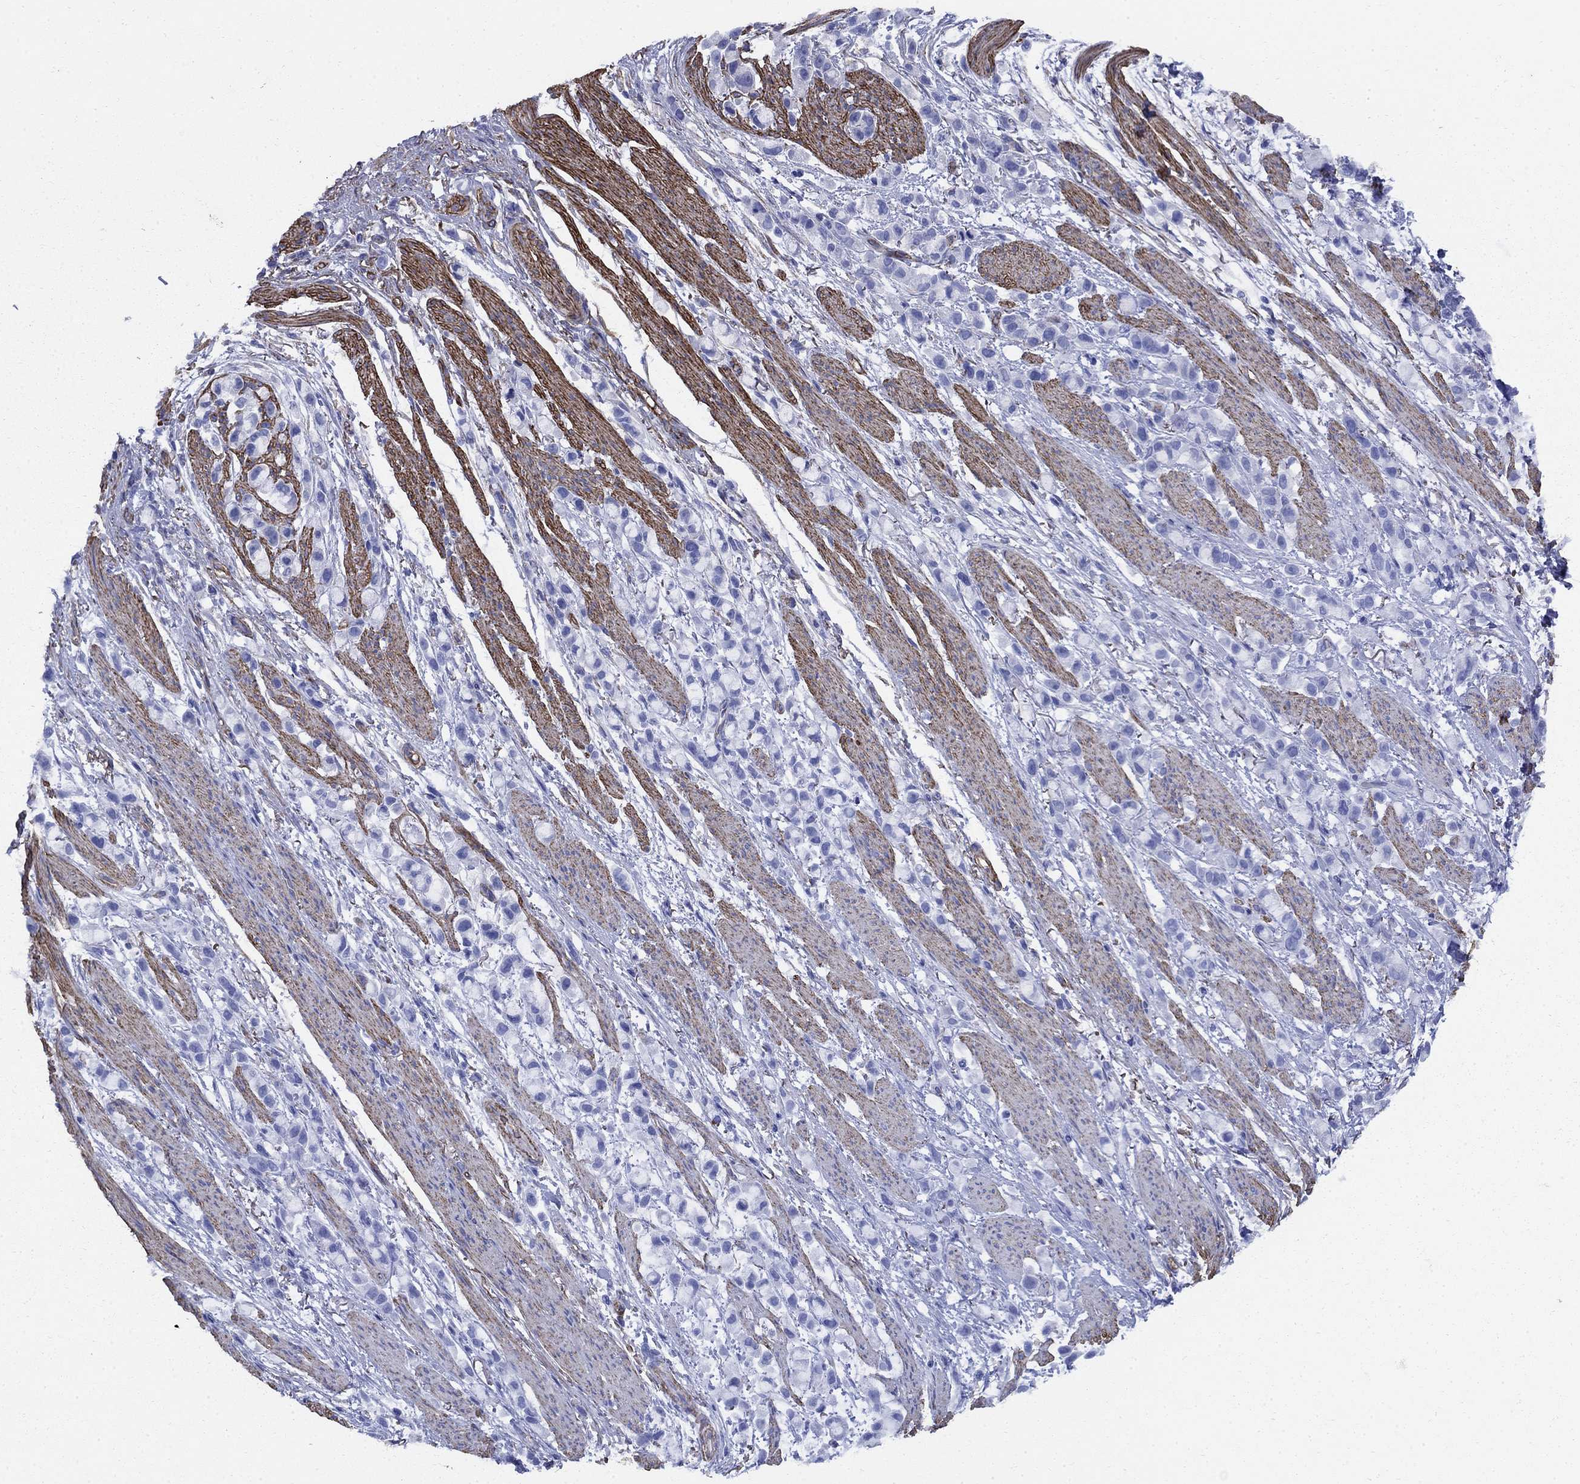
{"staining": {"intensity": "negative", "quantity": "none", "location": "none"}, "tissue": "stomach cancer", "cell_type": "Tumor cells", "image_type": "cancer", "snomed": [{"axis": "morphology", "description": "Adenocarcinoma, NOS"}, {"axis": "topography", "description": "Stomach"}], "caption": "This is an IHC photomicrograph of stomach cancer (adenocarcinoma). There is no staining in tumor cells.", "gene": "VTN", "patient": {"sex": "female", "age": 81}}